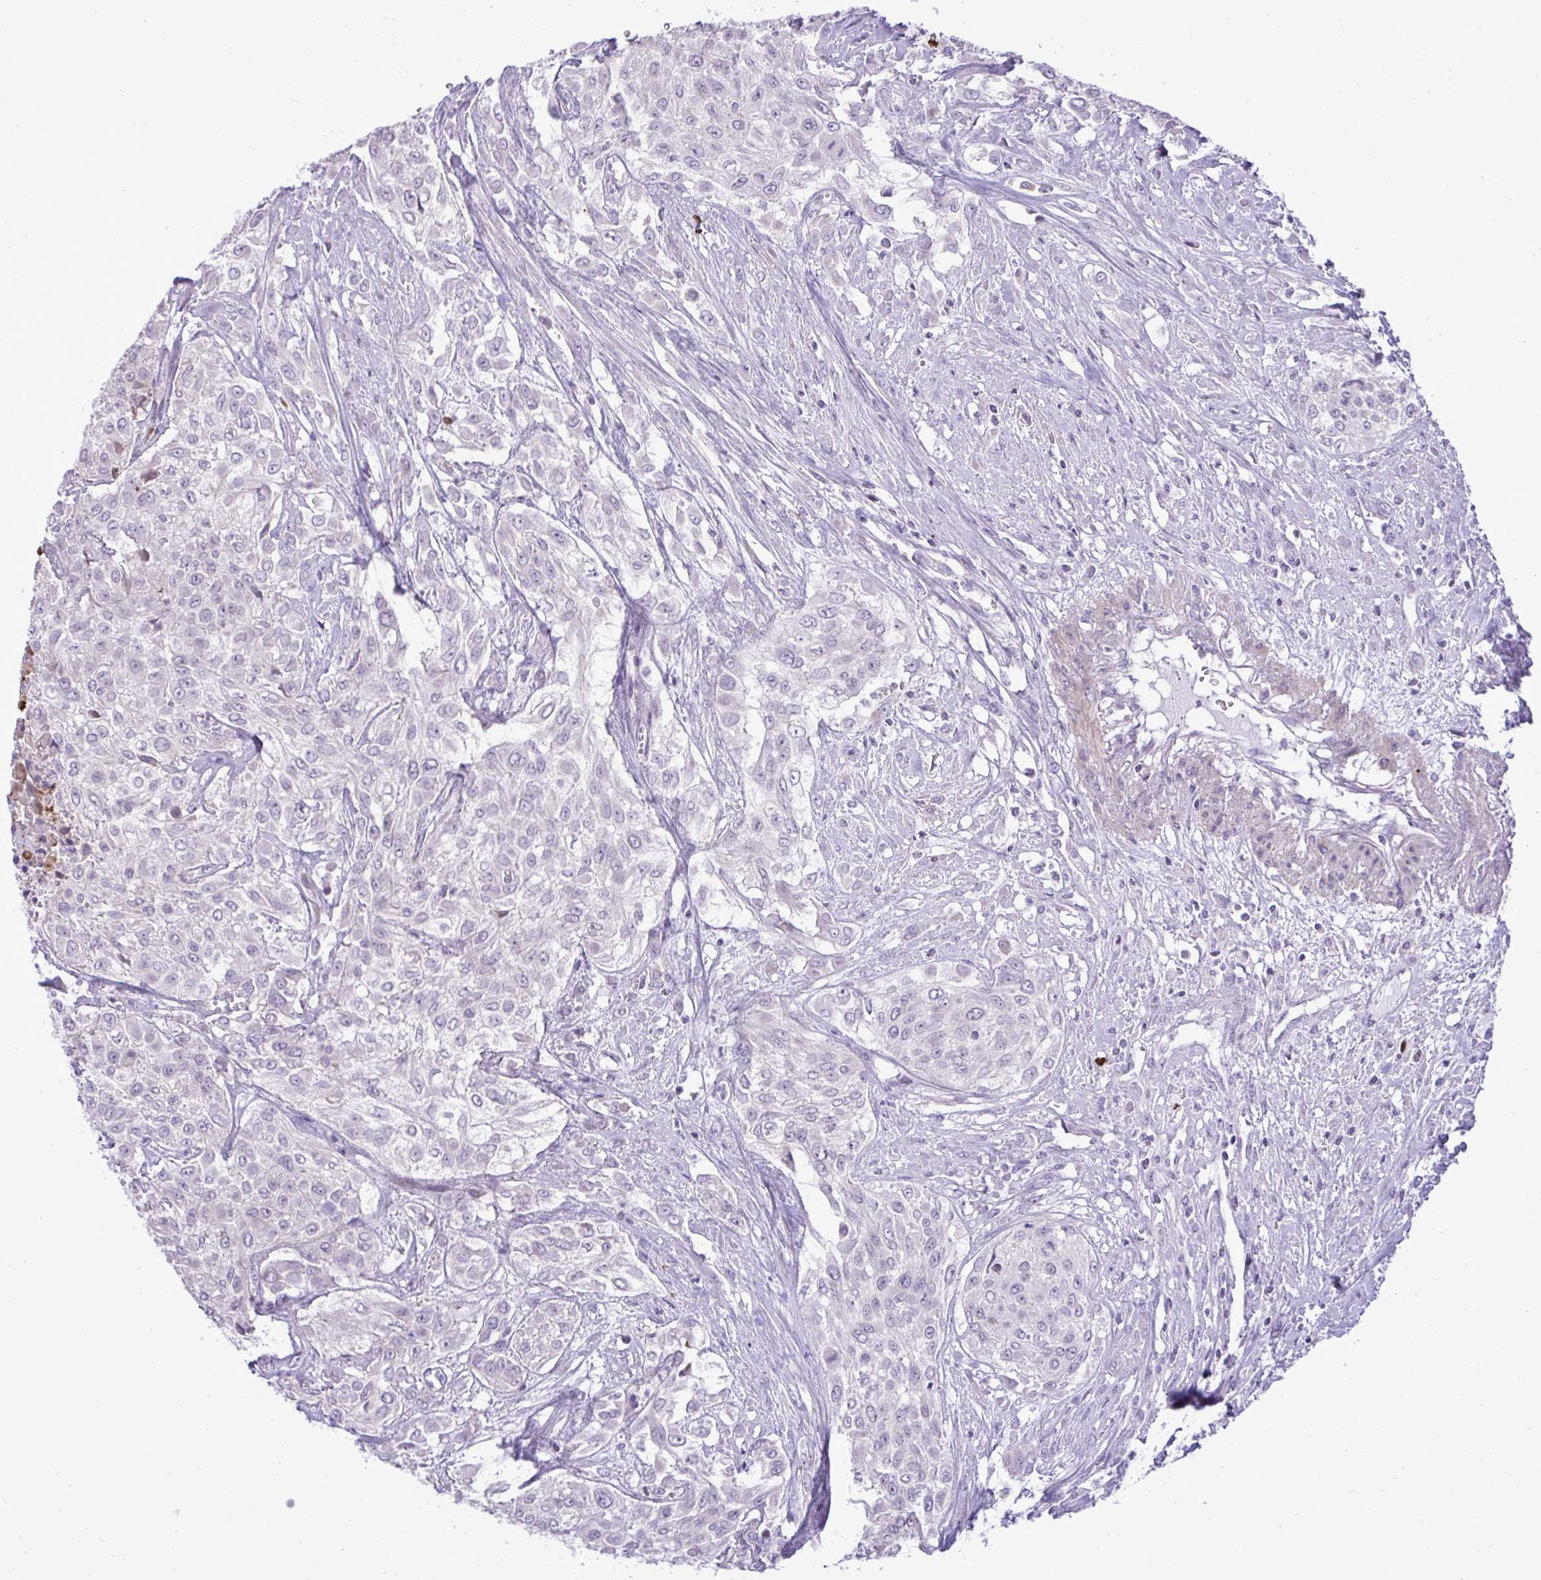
{"staining": {"intensity": "negative", "quantity": "none", "location": "none"}, "tissue": "urothelial cancer", "cell_type": "Tumor cells", "image_type": "cancer", "snomed": [{"axis": "morphology", "description": "Urothelial carcinoma, High grade"}, {"axis": "topography", "description": "Urinary bladder"}], "caption": "Immunohistochemical staining of urothelial cancer displays no significant expression in tumor cells.", "gene": "SPAG1", "patient": {"sex": "male", "age": 57}}